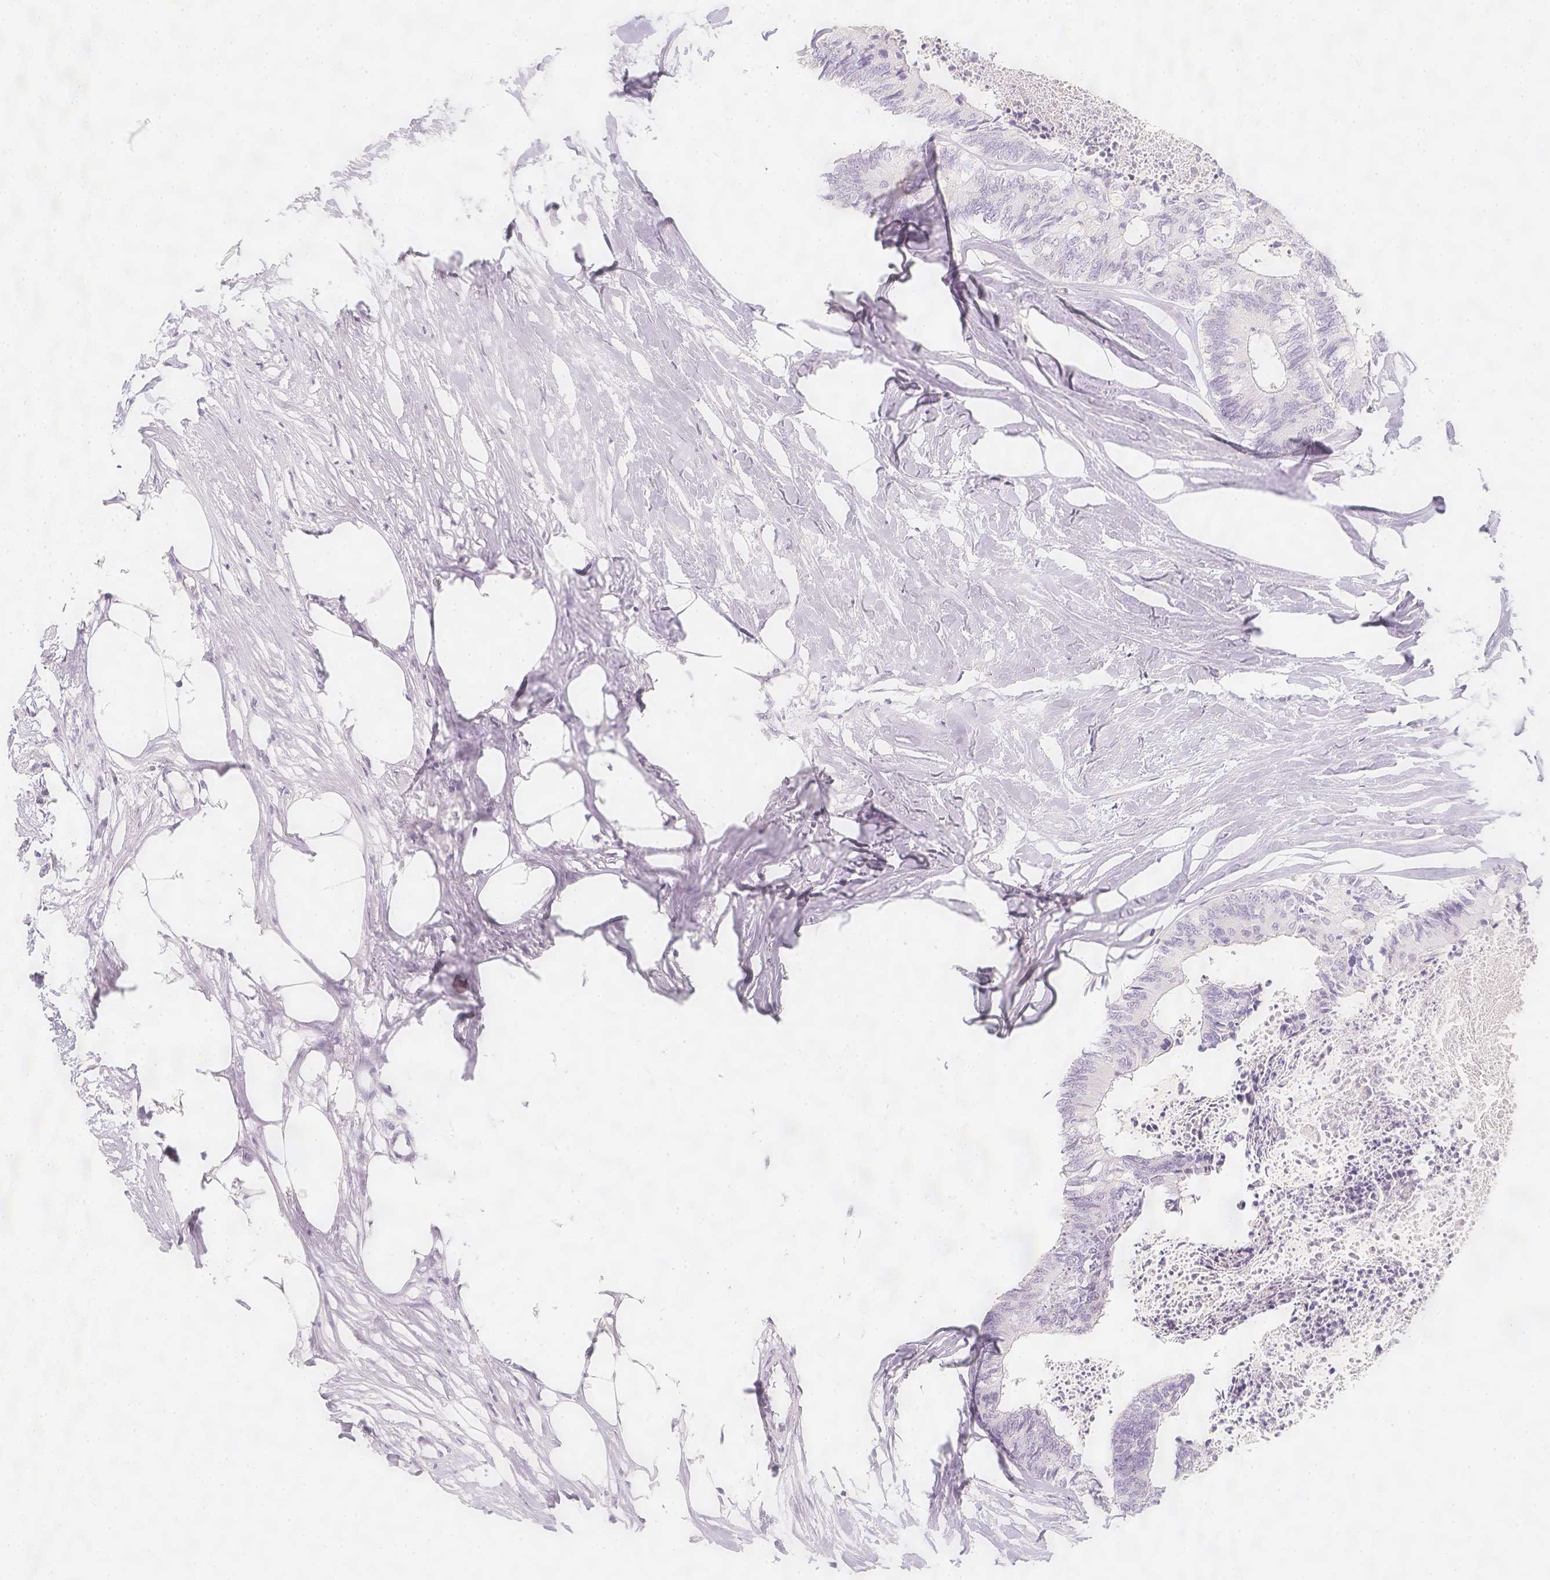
{"staining": {"intensity": "negative", "quantity": "none", "location": "none"}, "tissue": "colorectal cancer", "cell_type": "Tumor cells", "image_type": "cancer", "snomed": [{"axis": "morphology", "description": "Adenocarcinoma, NOS"}, {"axis": "topography", "description": "Colon"}, {"axis": "topography", "description": "Rectum"}], "caption": "Immunohistochemistry photomicrograph of human adenocarcinoma (colorectal) stained for a protein (brown), which exhibits no expression in tumor cells.", "gene": "SLC18A1", "patient": {"sex": "male", "age": 57}}